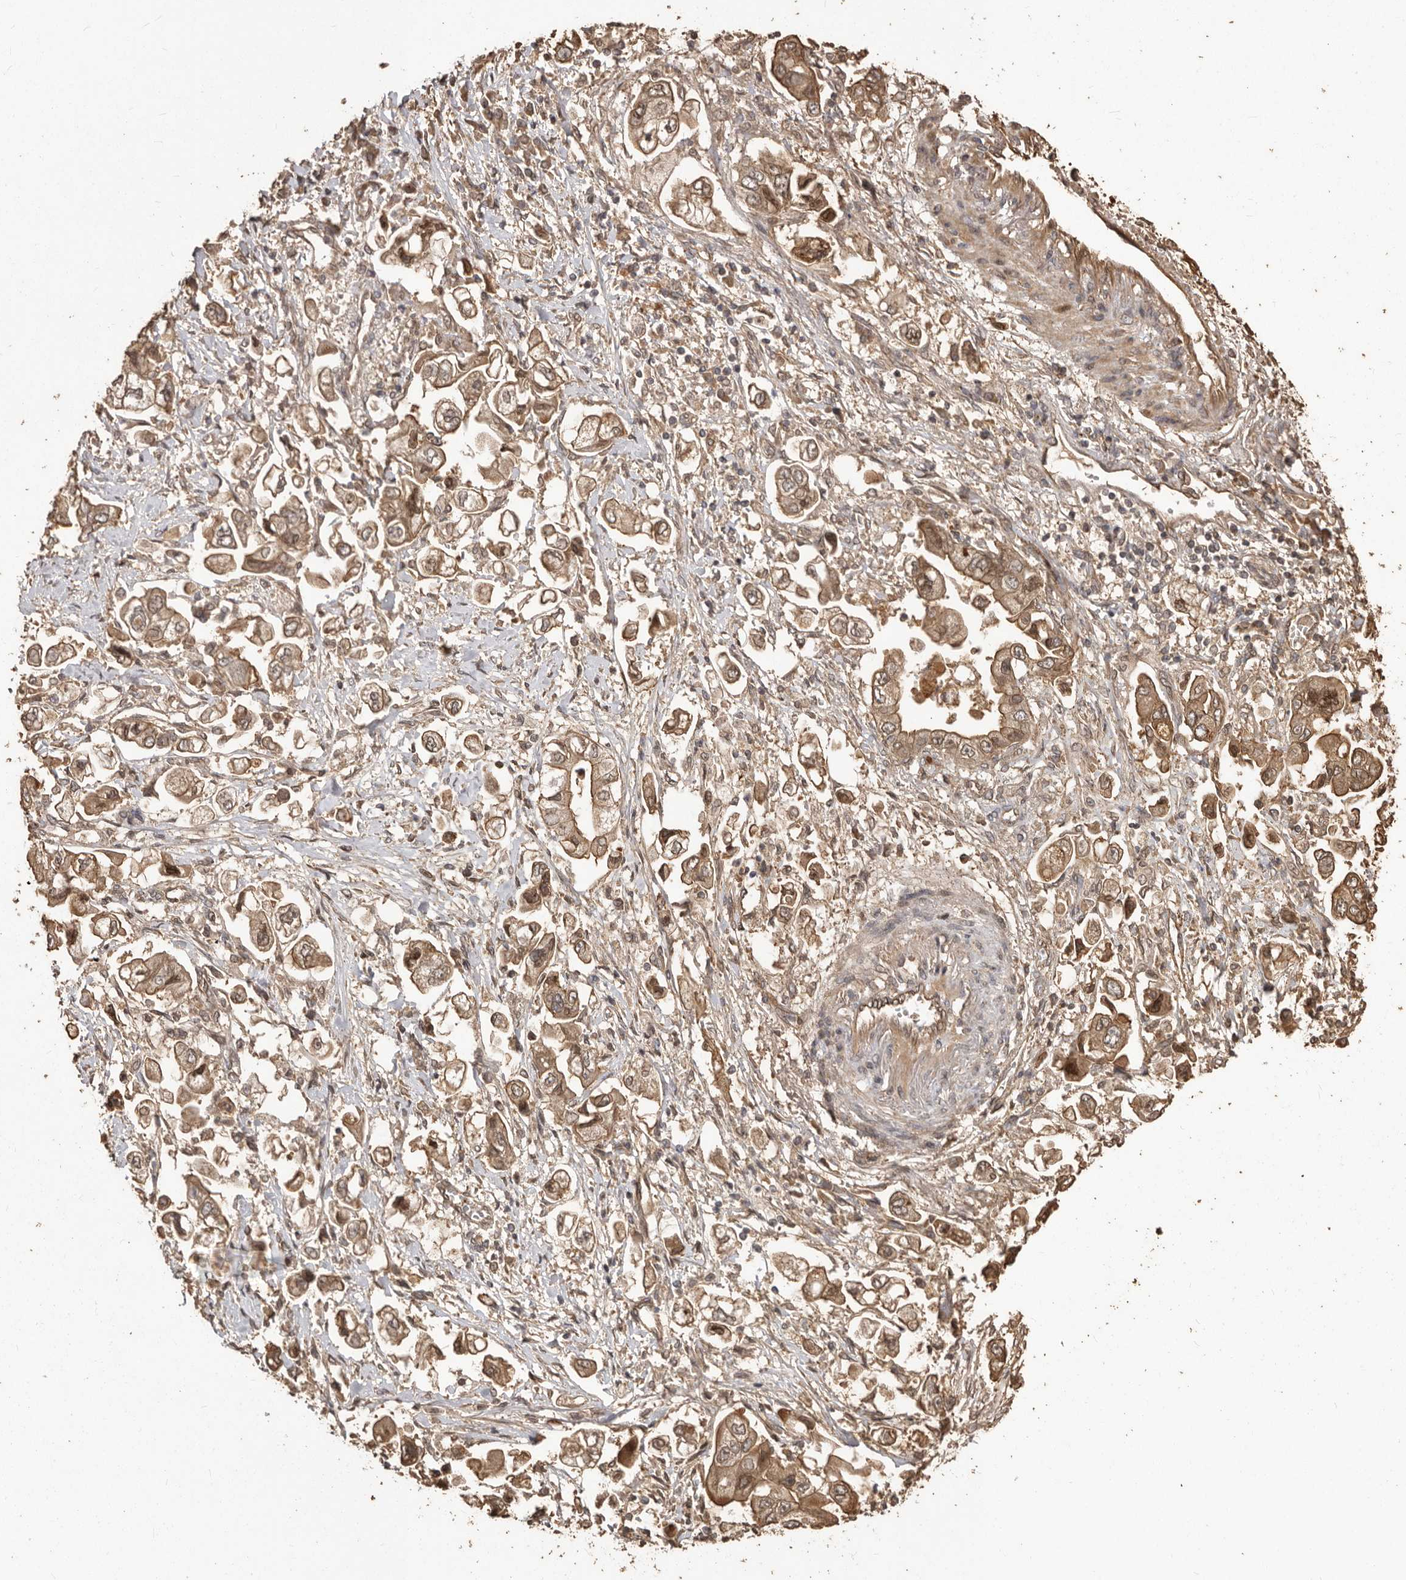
{"staining": {"intensity": "moderate", "quantity": ">75%", "location": "cytoplasmic/membranous"}, "tissue": "stomach cancer", "cell_type": "Tumor cells", "image_type": "cancer", "snomed": [{"axis": "morphology", "description": "Adenocarcinoma, NOS"}, {"axis": "topography", "description": "Stomach"}], "caption": "This is a histology image of immunohistochemistry staining of stomach adenocarcinoma, which shows moderate expression in the cytoplasmic/membranous of tumor cells.", "gene": "NUP43", "patient": {"sex": "male", "age": 62}}